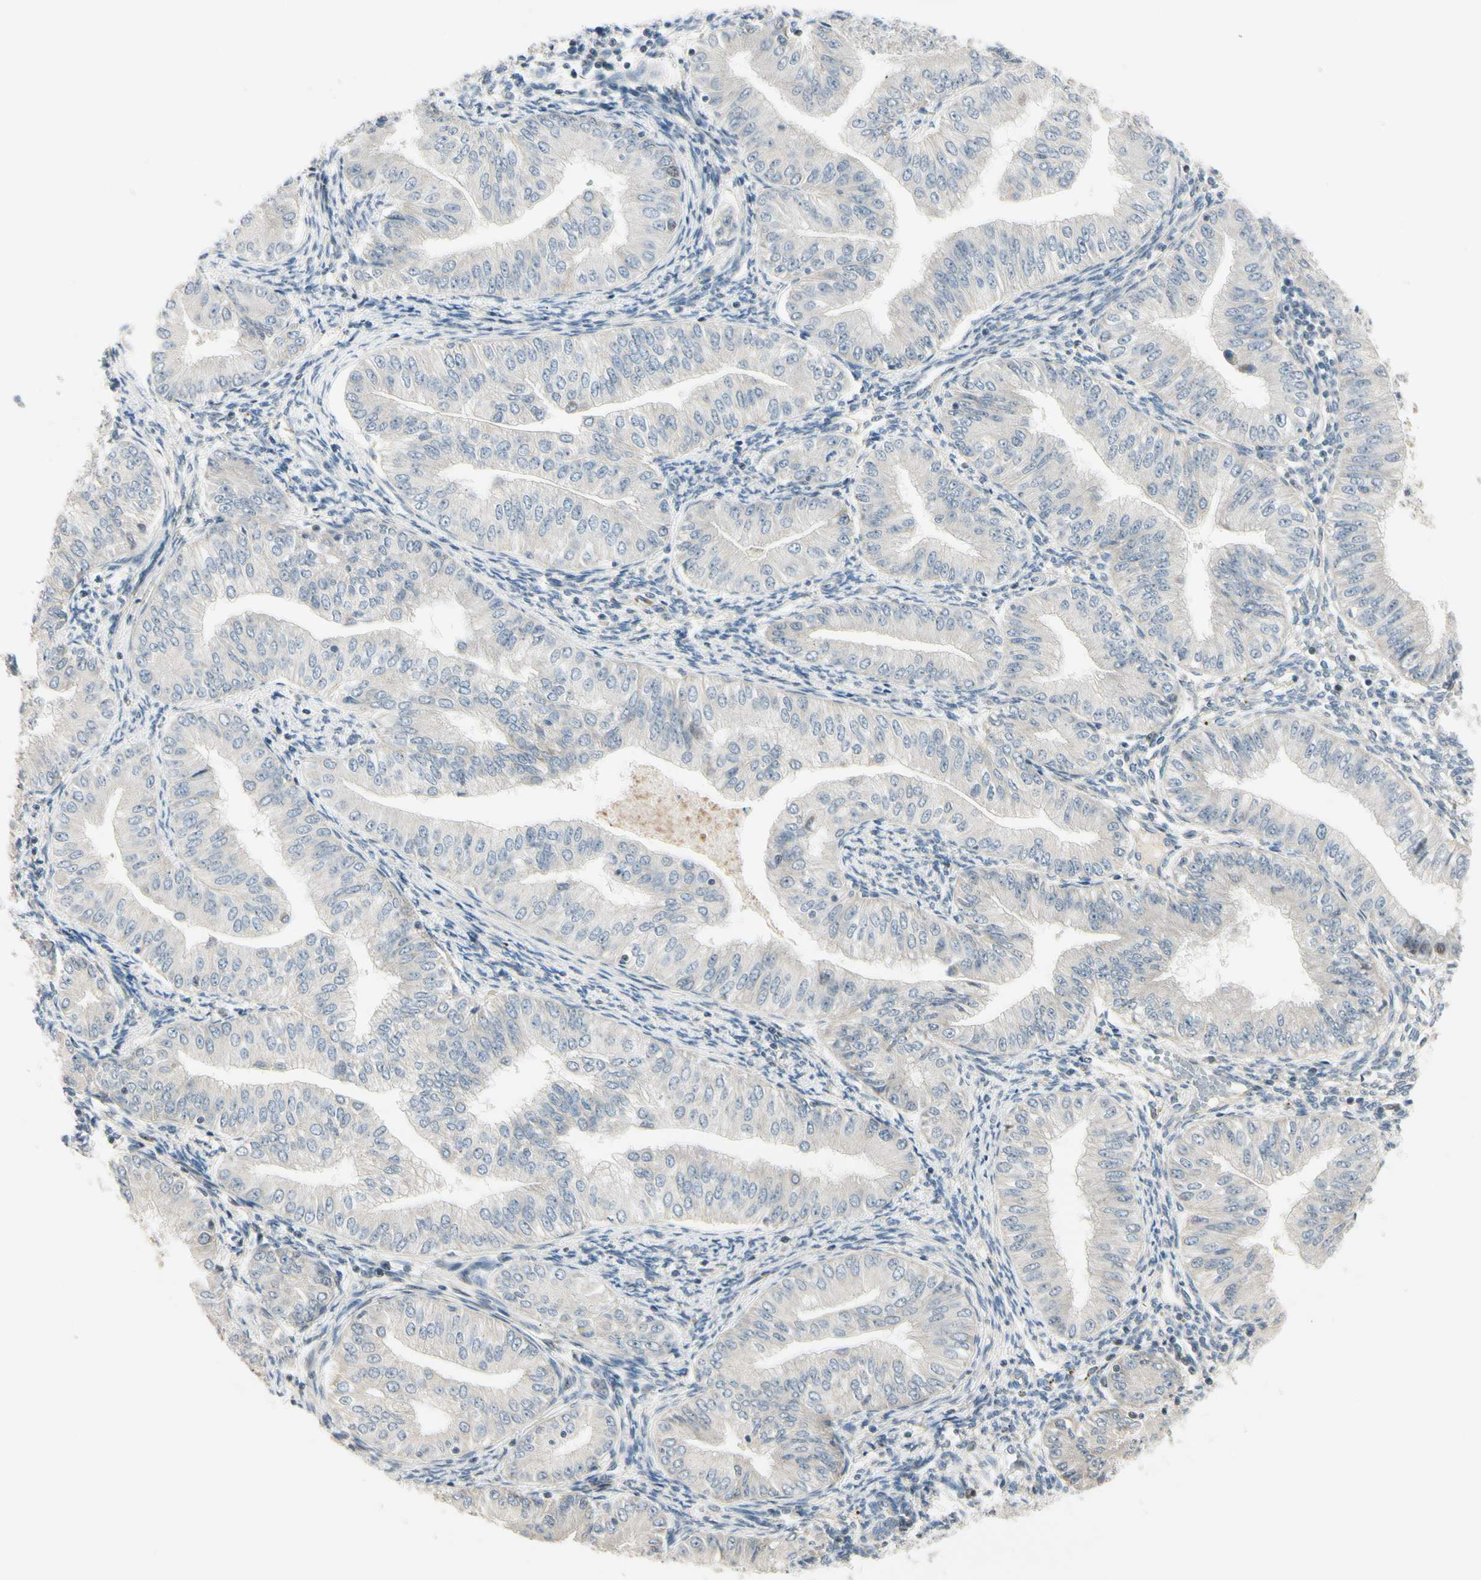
{"staining": {"intensity": "negative", "quantity": "none", "location": "none"}, "tissue": "endometrial cancer", "cell_type": "Tumor cells", "image_type": "cancer", "snomed": [{"axis": "morphology", "description": "Normal tissue, NOS"}, {"axis": "morphology", "description": "Adenocarcinoma, NOS"}, {"axis": "topography", "description": "Endometrium"}], "caption": "Endometrial cancer (adenocarcinoma) was stained to show a protein in brown. There is no significant staining in tumor cells.", "gene": "P4HA3", "patient": {"sex": "female", "age": 53}}